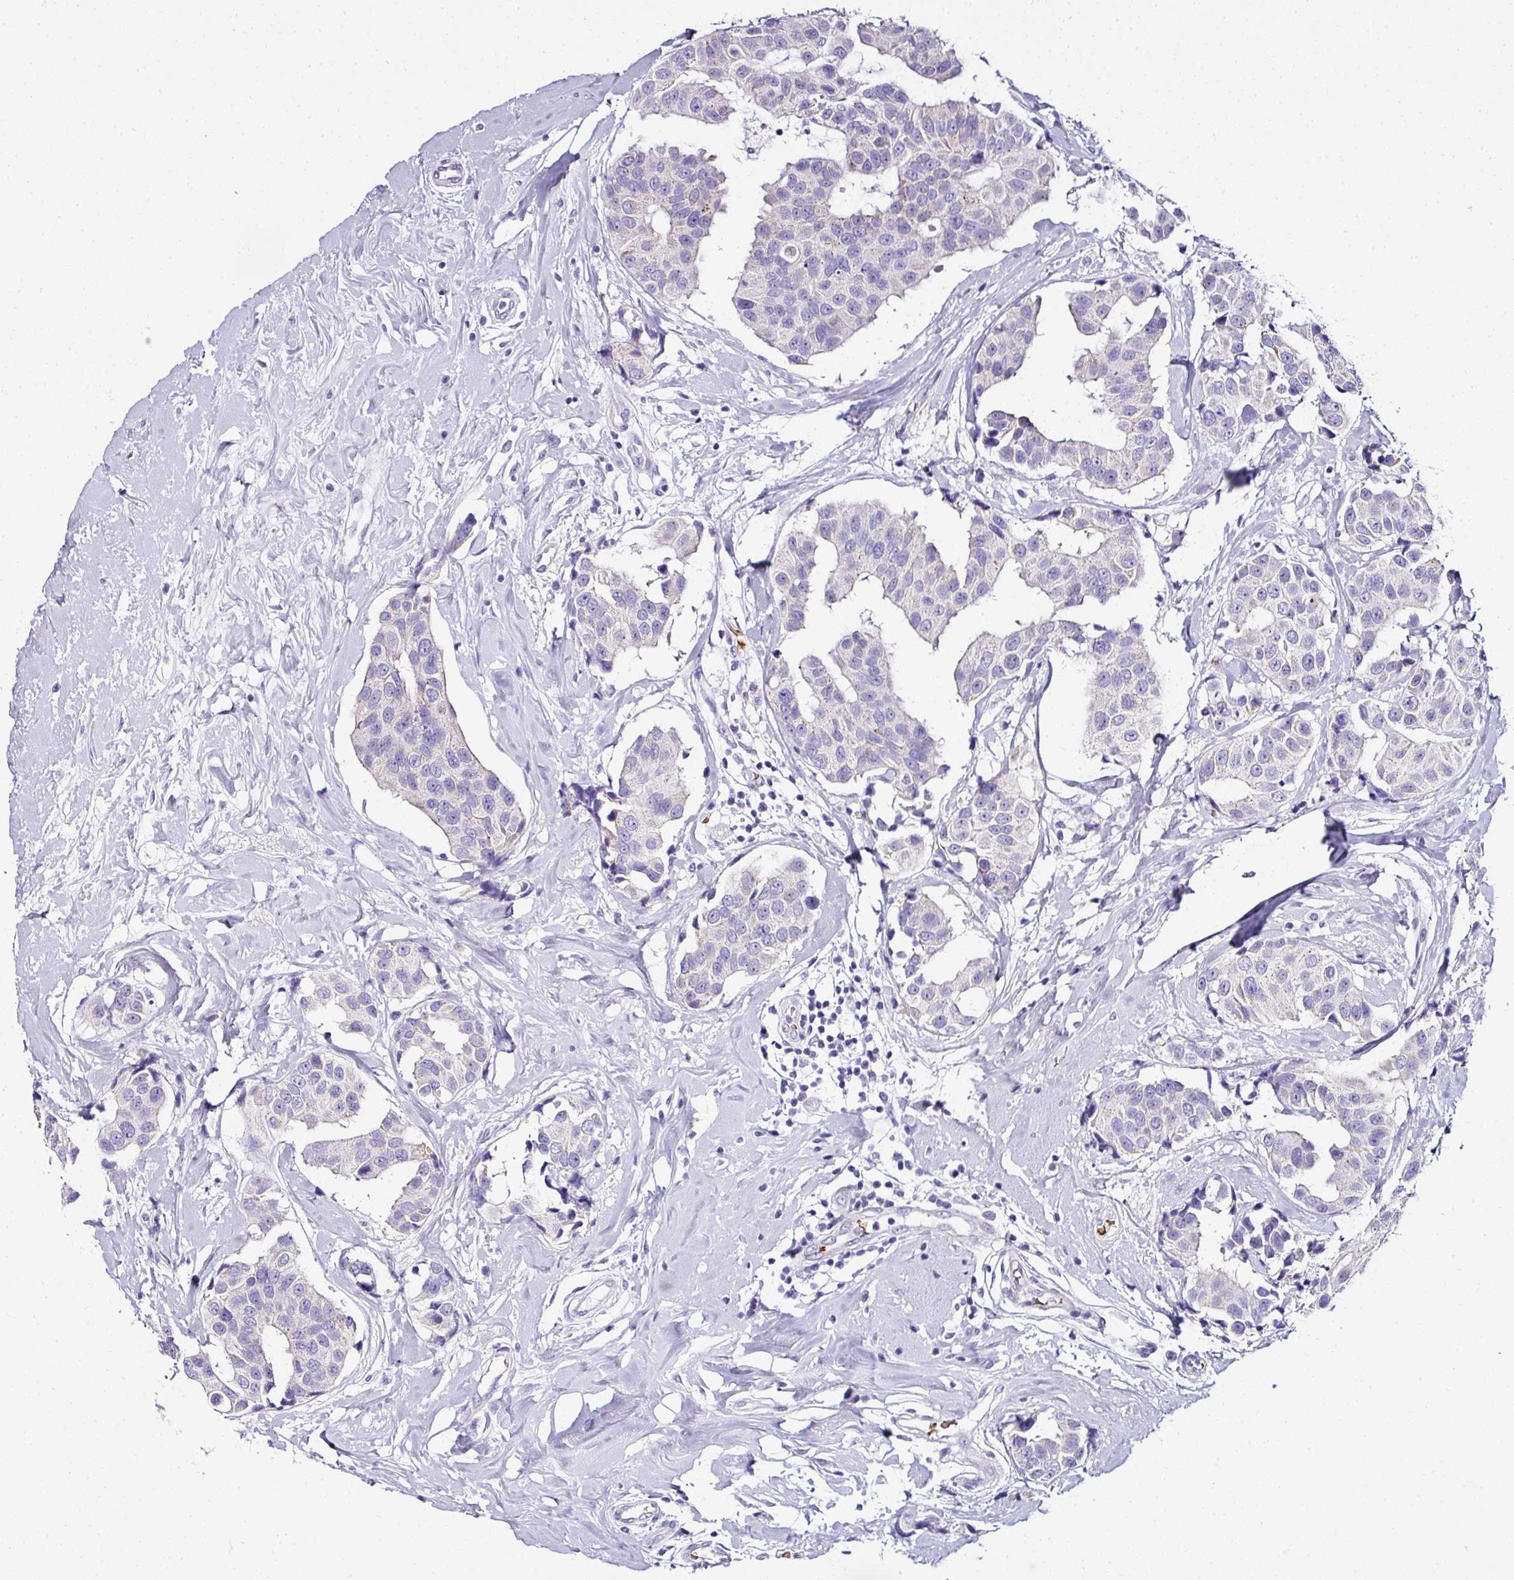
{"staining": {"intensity": "negative", "quantity": "none", "location": "none"}, "tissue": "breast cancer", "cell_type": "Tumor cells", "image_type": "cancer", "snomed": [{"axis": "morphology", "description": "Normal tissue, NOS"}, {"axis": "morphology", "description": "Duct carcinoma"}, {"axis": "topography", "description": "Breast"}], "caption": "Protein analysis of breast cancer exhibits no significant positivity in tumor cells. (DAB (3,3'-diaminobenzidine) immunohistochemistry visualized using brightfield microscopy, high magnification).", "gene": "NAPSA", "patient": {"sex": "female", "age": 39}}